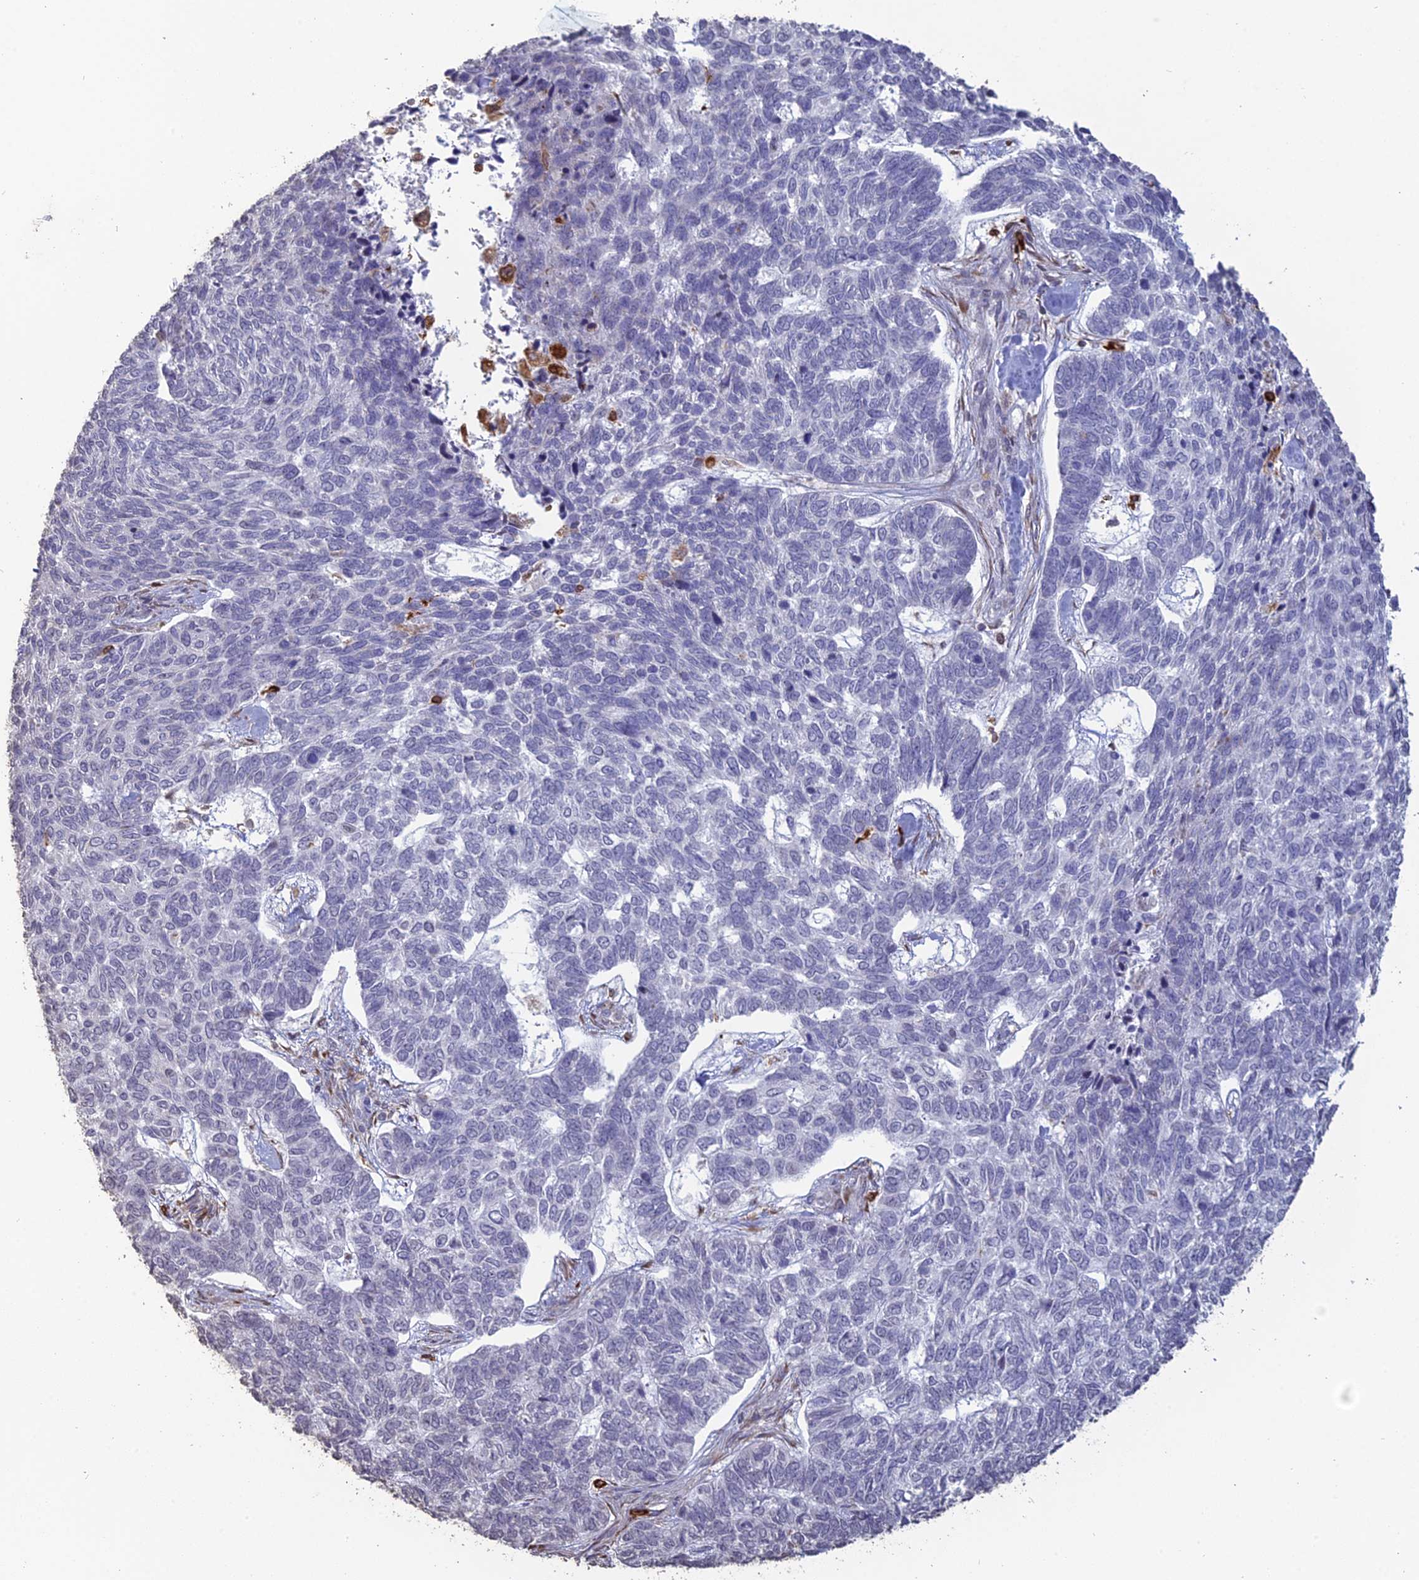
{"staining": {"intensity": "negative", "quantity": "none", "location": "none"}, "tissue": "skin cancer", "cell_type": "Tumor cells", "image_type": "cancer", "snomed": [{"axis": "morphology", "description": "Basal cell carcinoma"}, {"axis": "topography", "description": "Skin"}], "caption": "A histopathology image of skin cancer (basal cell carcinoma) stained for a protein reveals no brown staining in tumor cells.", "gene": "APOBR", "patient": {"sex": "female", "age": 65}}